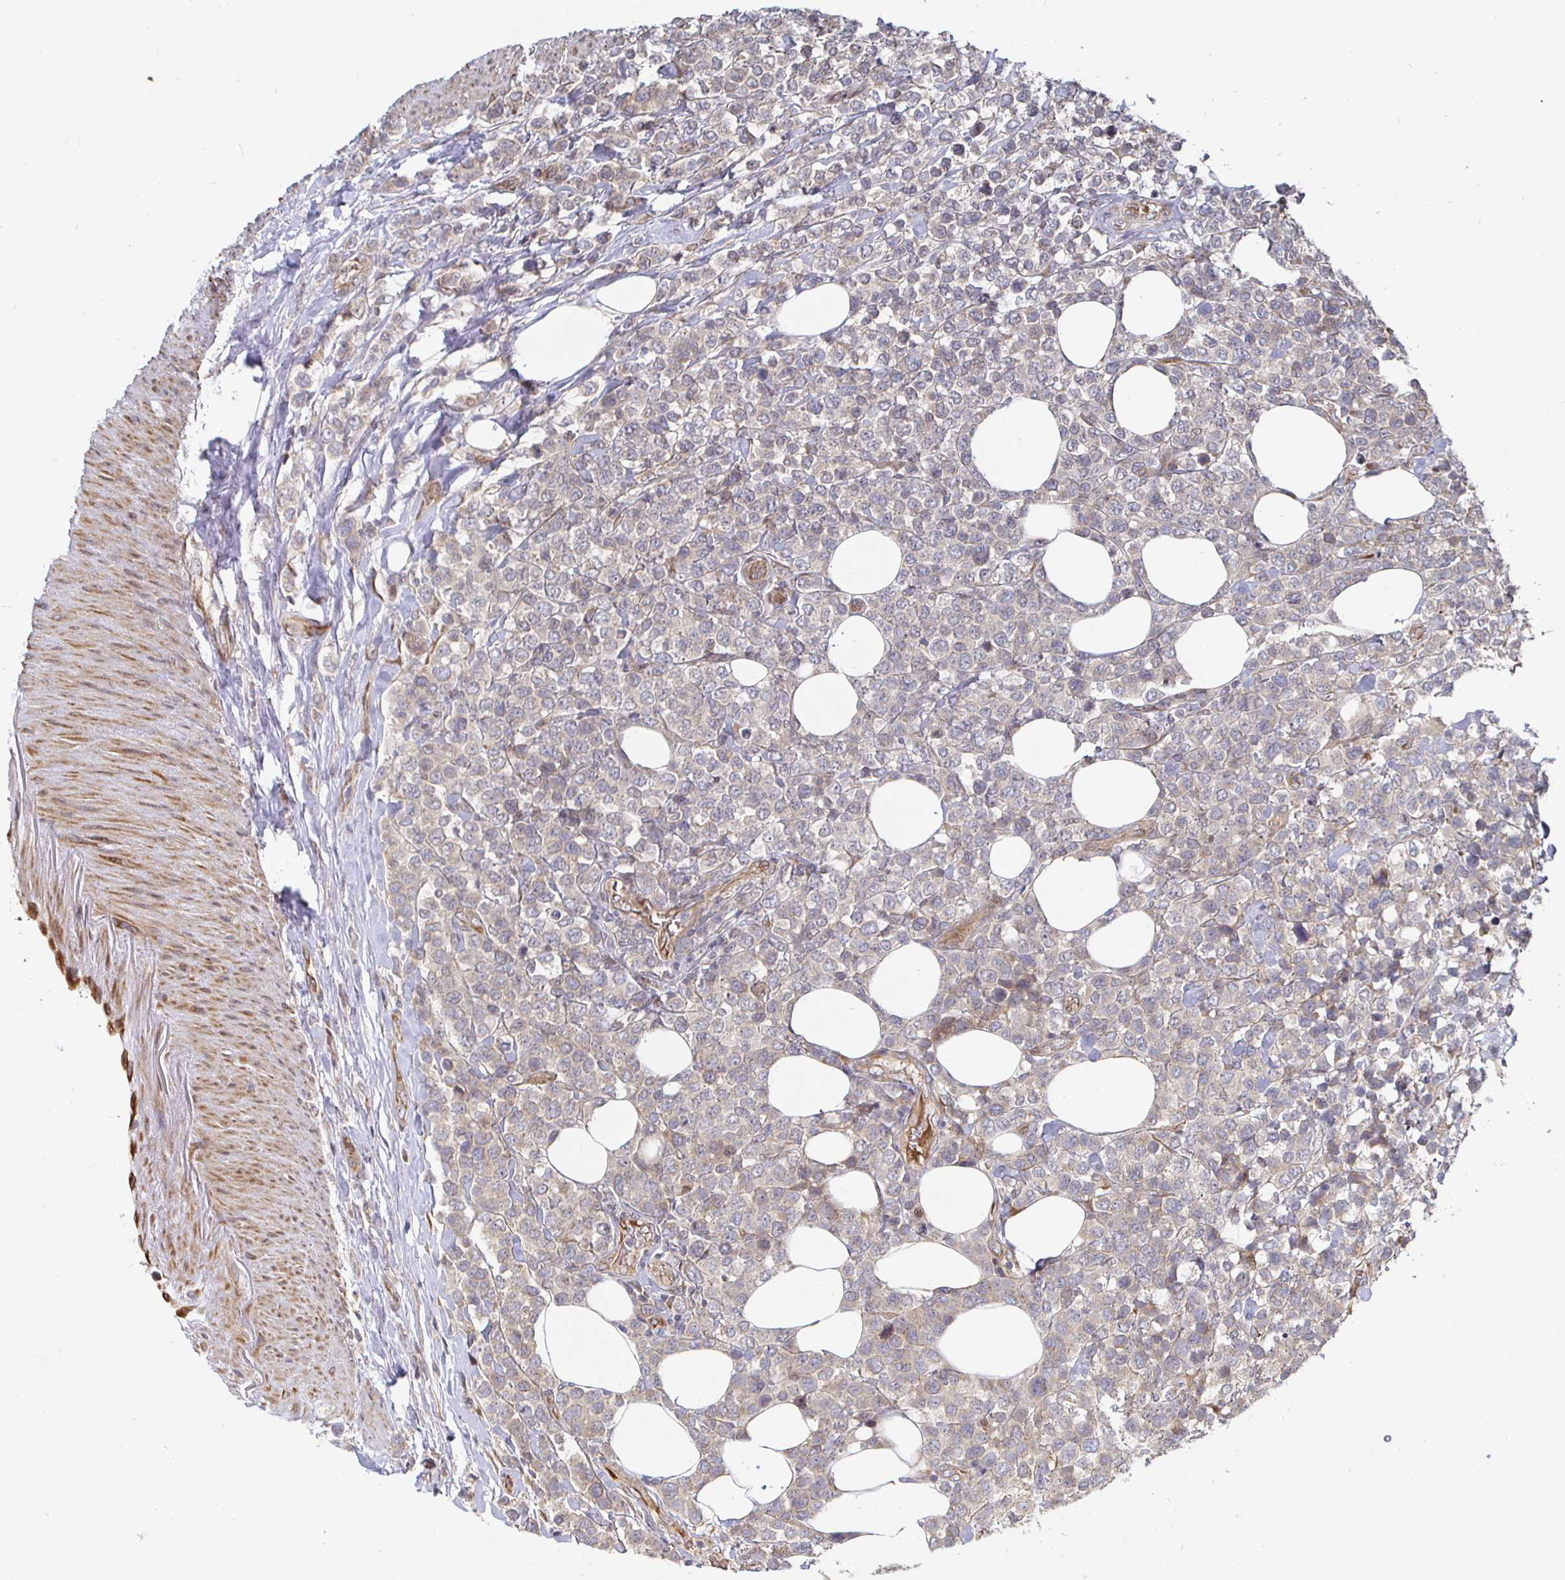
{"staining": {"intensity": "negative", "quantity": "none", "location": "none"}, "tissue": "lymphoma", "cell_type": "Tumor cells", "image_type": "cancer", "snomed": [{"axis": "morphology", "description": "Malignant lymphoma, non-Hodgkin's type, High grade"}, {"axis": "topography", "description": "Soft tissue"}], "caption": "The IHC histopathology image has no significant positivity in tumor cells of malignant lymphoma, non-Hodgkin's type (high-grade) tissue.", "gene": "TBKBP1", "patient": {"sex": "female", "age": 56}}